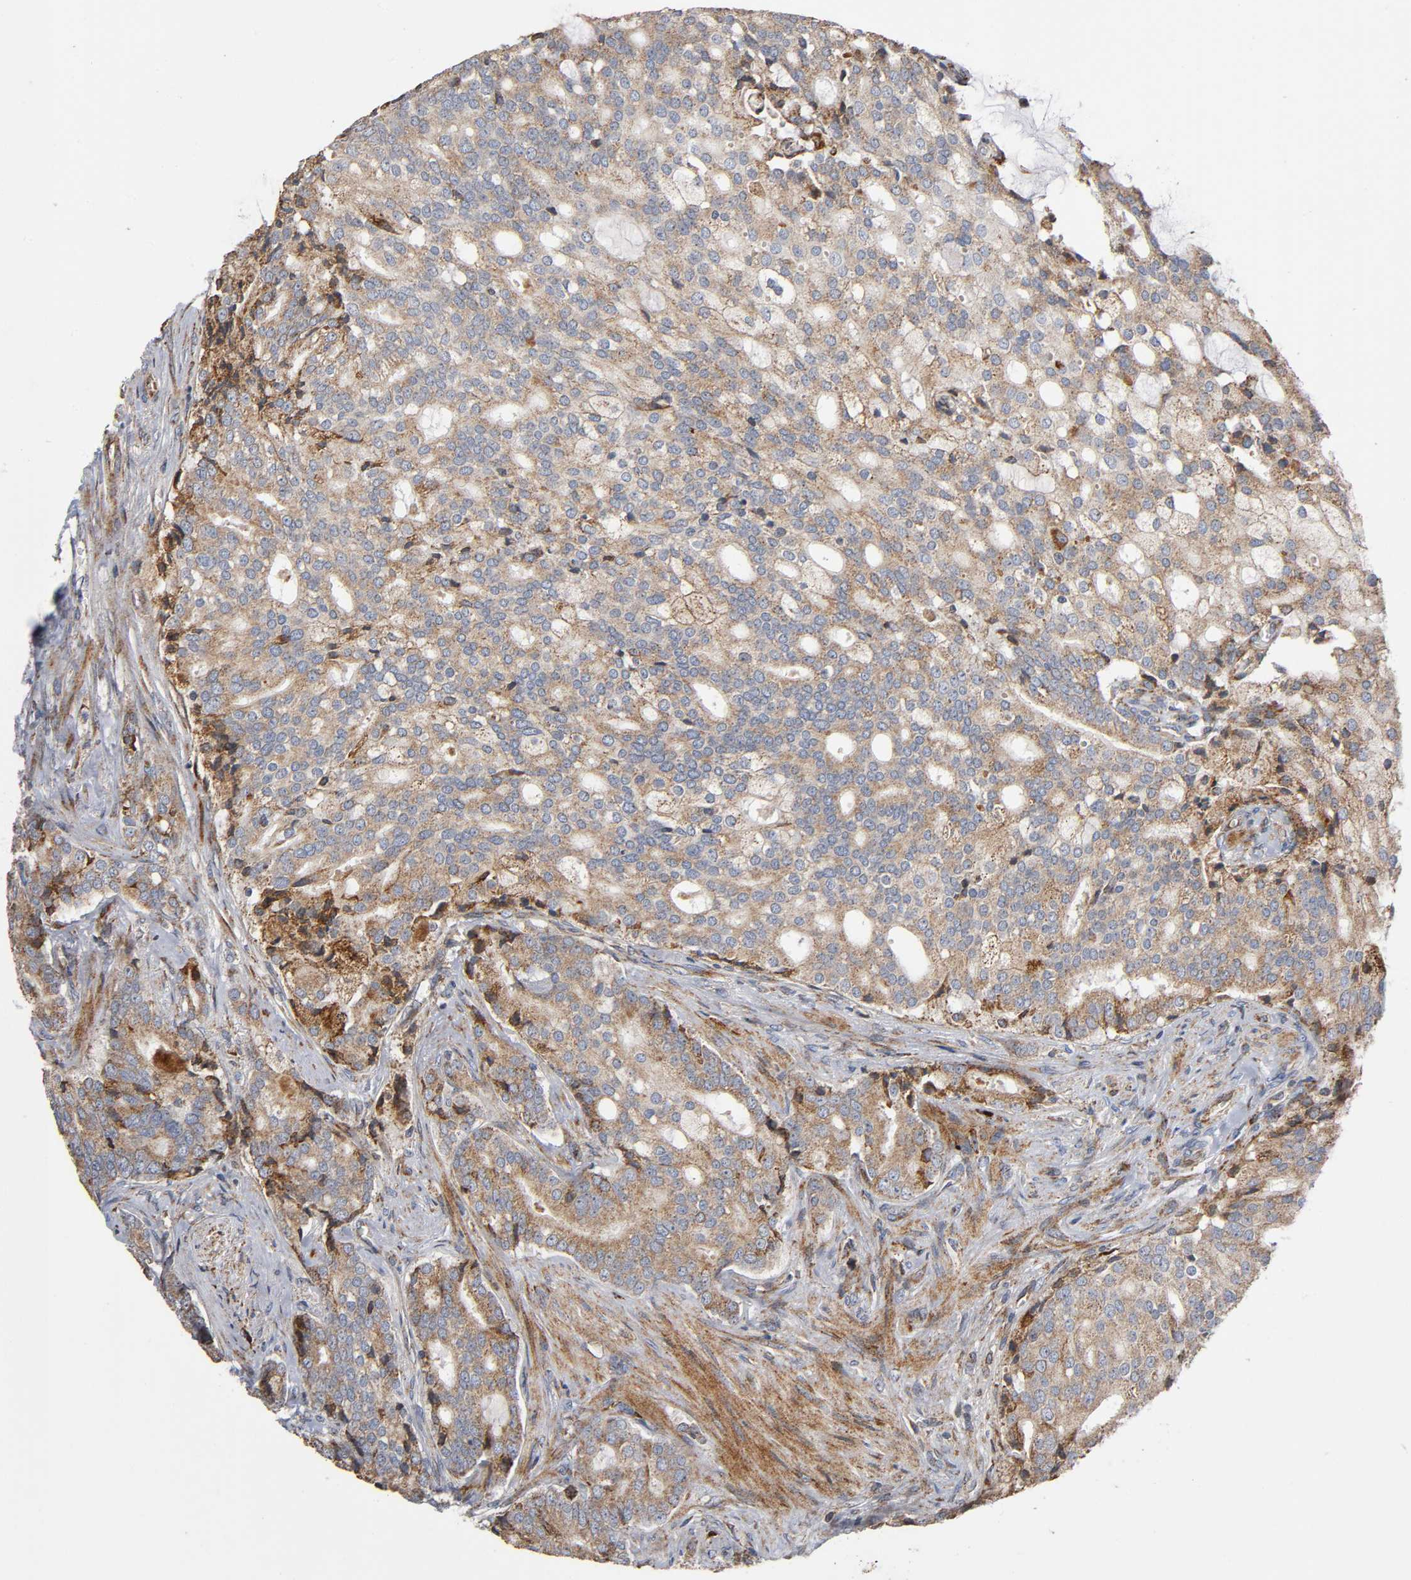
{"staining": {"intensity": "moderate", "quantity": "25%-75%", "location": "cytoplasmic/membranous"}, "tissue": "prostate cancer", "cell_type": "Tumor cells", "image_type": "cancer", "snomed": [{"axis": "morphology", "description": "Adenocarcinoma, Low grade"}, {"axis": "topography", "description": "Prostate"}], "caption": "Immunohistochemistry (IHC) of human adenocarcinoma (low-grade) (prostate) demonstrates medium levels of moderate cytoplasmic/membranous positivity in approximately 25%-75% of tumor cells.", "gene": "MAP3K1", "patient": {"sex": "male", "age": 58}}